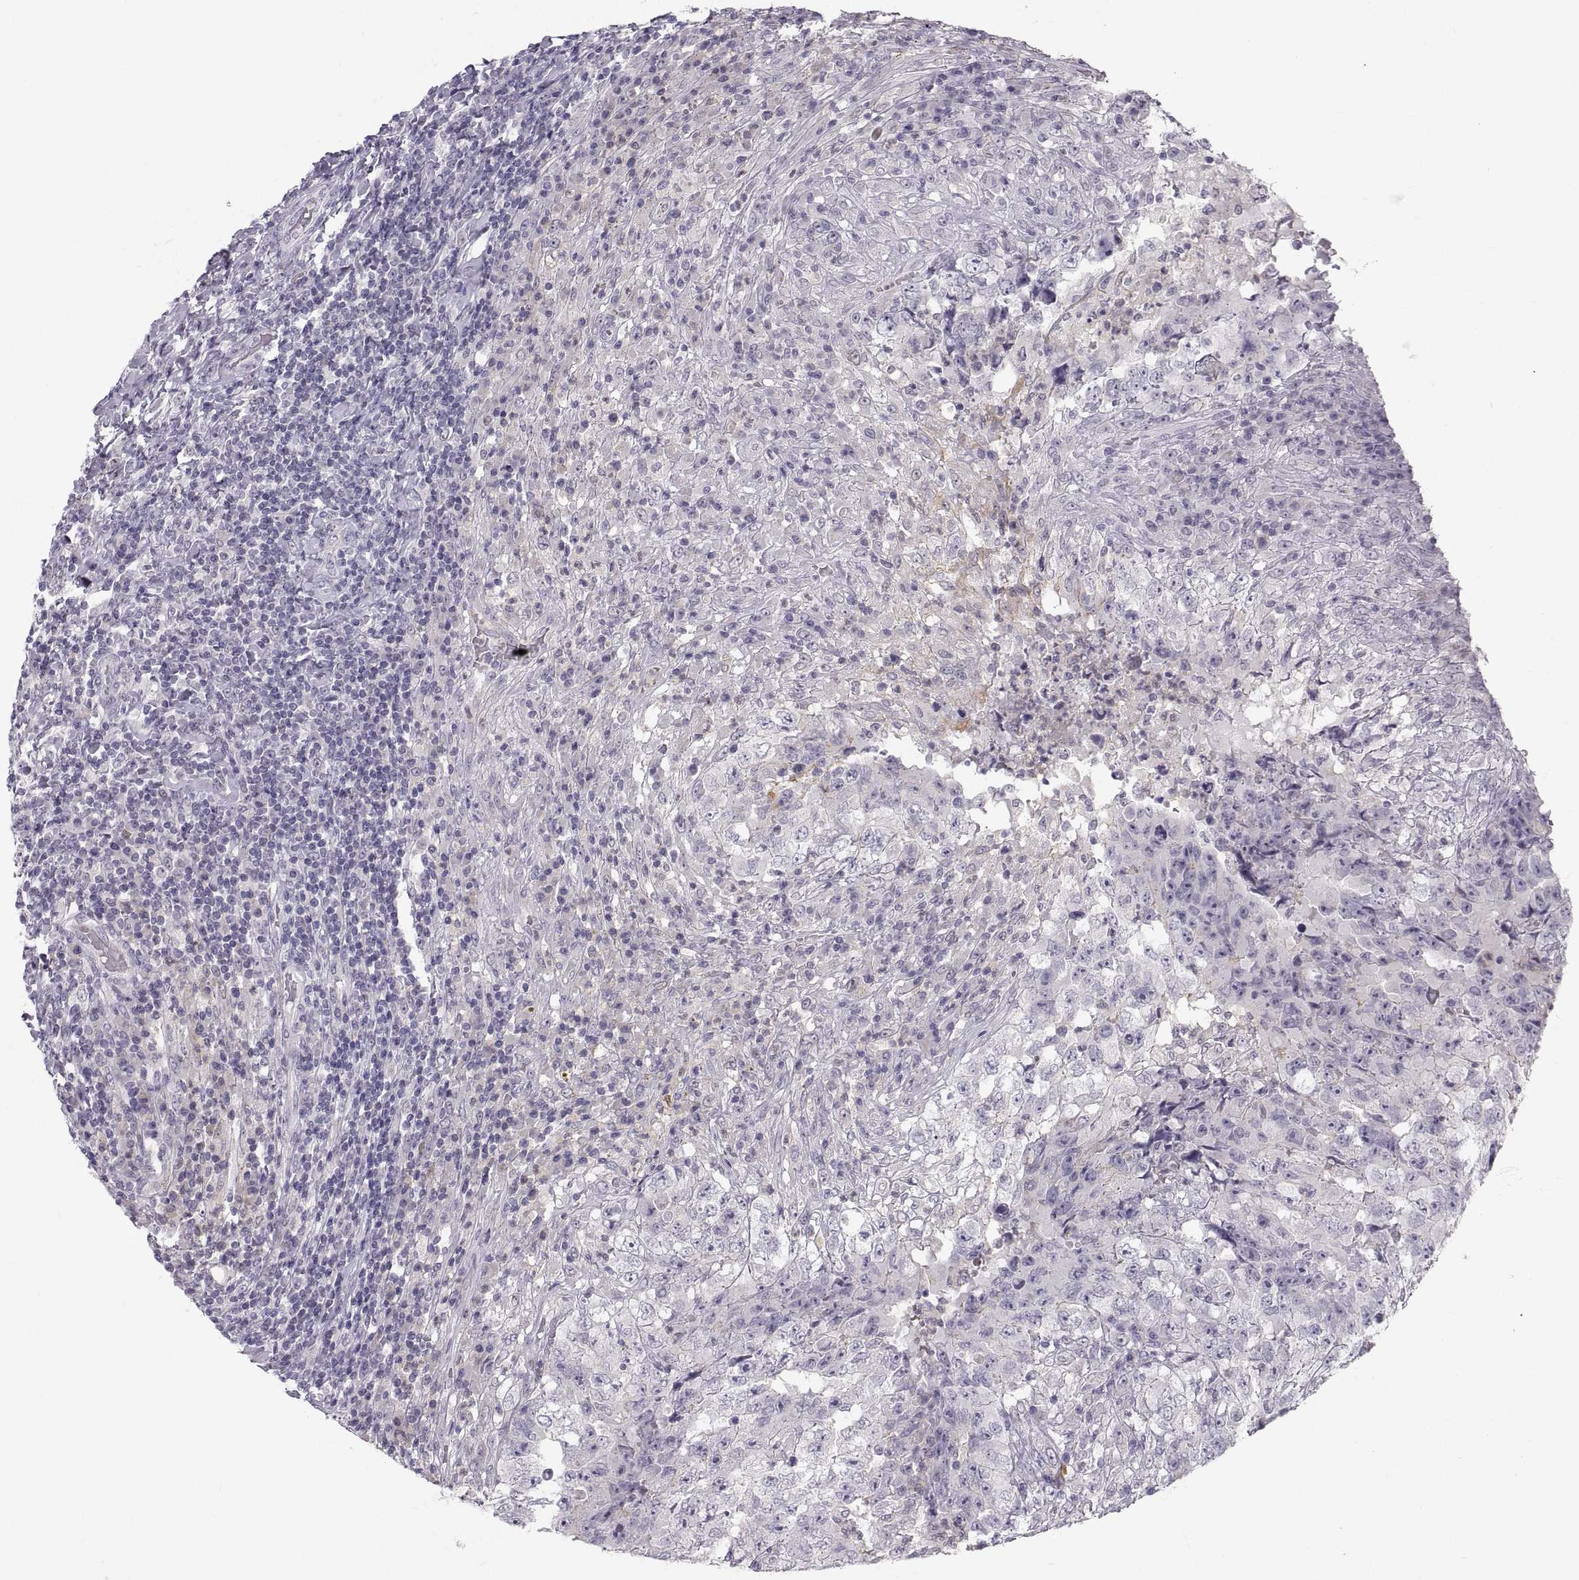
{"staining": {"intensity": "negative", "quantity": "none", "location": "none"}, "tissue": "testis cancer", "cell_type": "Tumor cells", "image_type": "cancer", "snomed": [{"axis": "morphology", "description": "Necrosis, NOS"}, {"axis": "morphology", "description": "Carcinoma, Embryonal, NOS"}, {"axis": "topography", "description": "Testis"}], "caption": "Immunohistochemistry histopathology image of neoplastic tissue: human testis cancer (embryonal carcinoma) stained with DAB (3,3'-diaminobenzidine) exhibits no significant protein expression in tumor cells.", "gene": "ZNF185", "patient": {"sex": "male", "age": 19}}